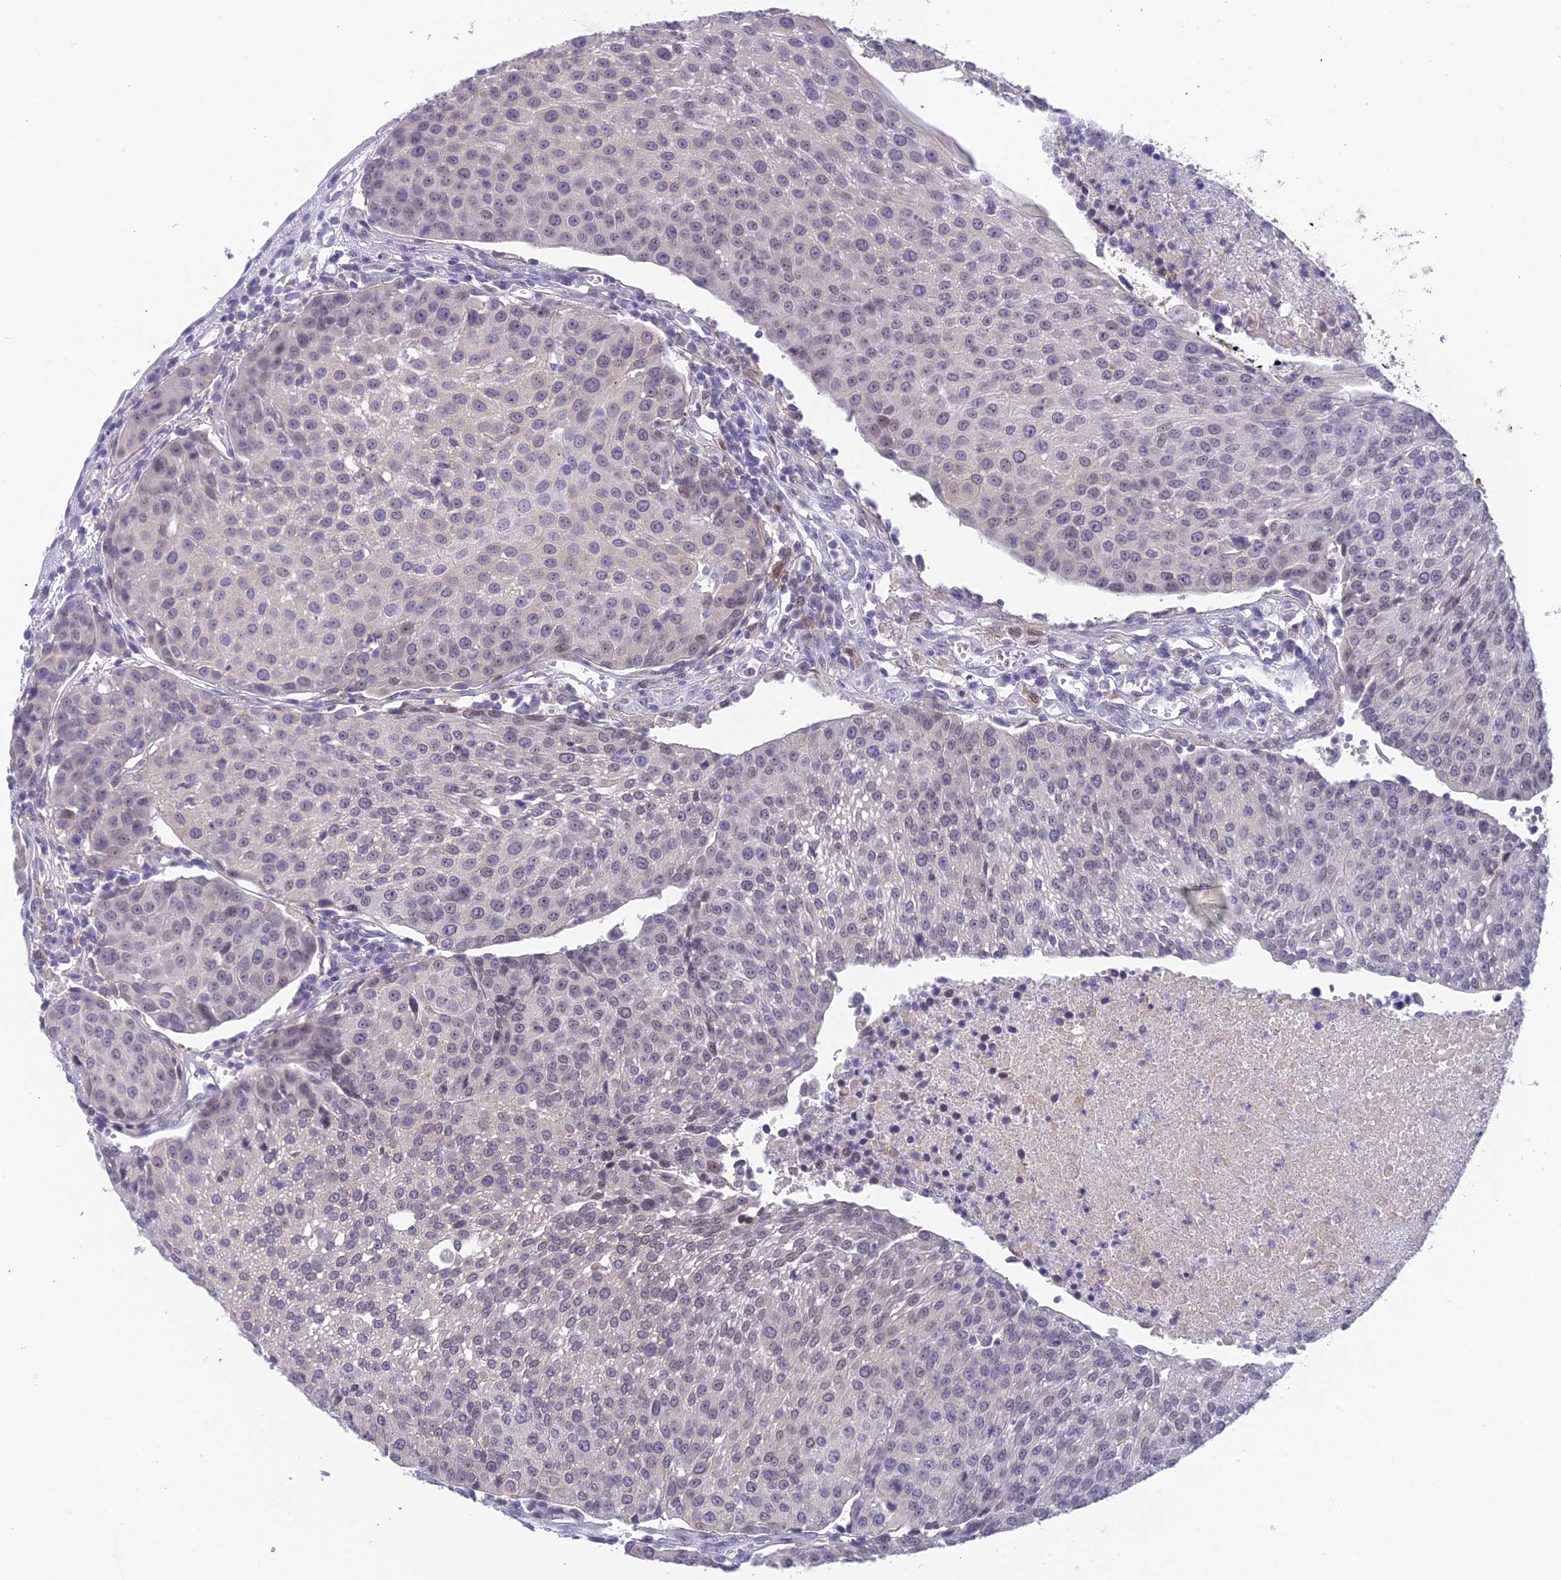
{"staining": {"intensity": "weak", "quantity": "<25%", "location": "nuclear"}, "tissue": "urothelial cancer", "cell_type": "Tumor cells", "image_type": "cancer", "snomed": [{"axis": "morphology", "description": "Urothelial carcinoma, High grade"}, {"axis": "topography", "description": "Urinary bladder"}], "caption": "A high-resolution photomicrograph shows immunohistochemistry (IHC) staining of urothelial cancer, which shows no significant positivity in tumor cells.", "gene": "BMT2", "patient": {"sex": "female", "age": 85}}